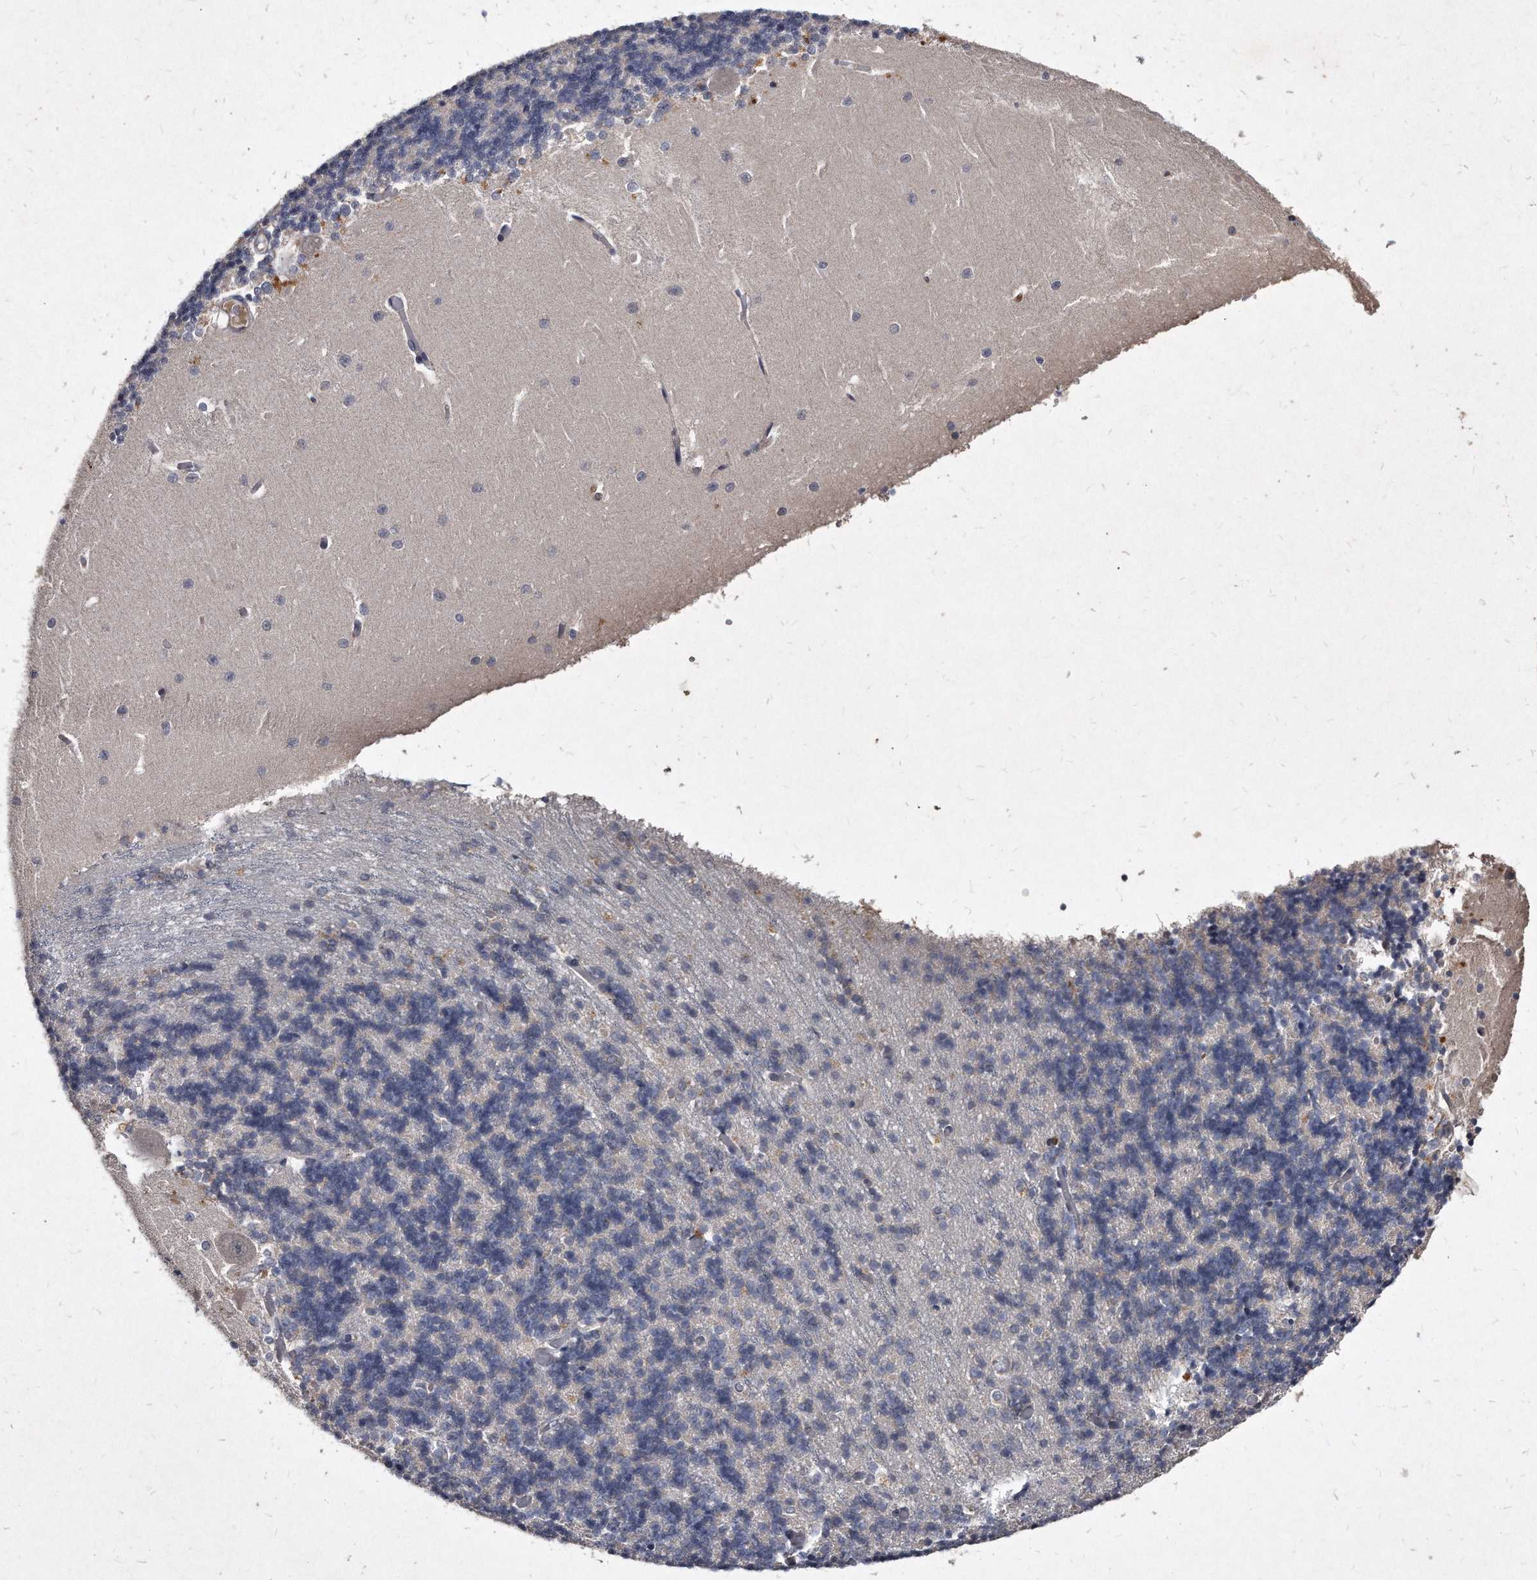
{"staining": {"intensity": "negative", "quantity": "none", "location": "none"}, "tissue": "cerebellum", "cell_type": "Cells in granular layer", "image_type": "normal", "snomed": [{"axis": "morphology", "description": "Normal tissue, NOS"}, {"axis": "topography", "description": "Cerebellum"}], "caption": "Photomicrograph shows no protein staining in cells in granular layer of unremarkable cerebellum.", "gene": "KLHDC3", "patient": {"sex": "male", "age": 37}}